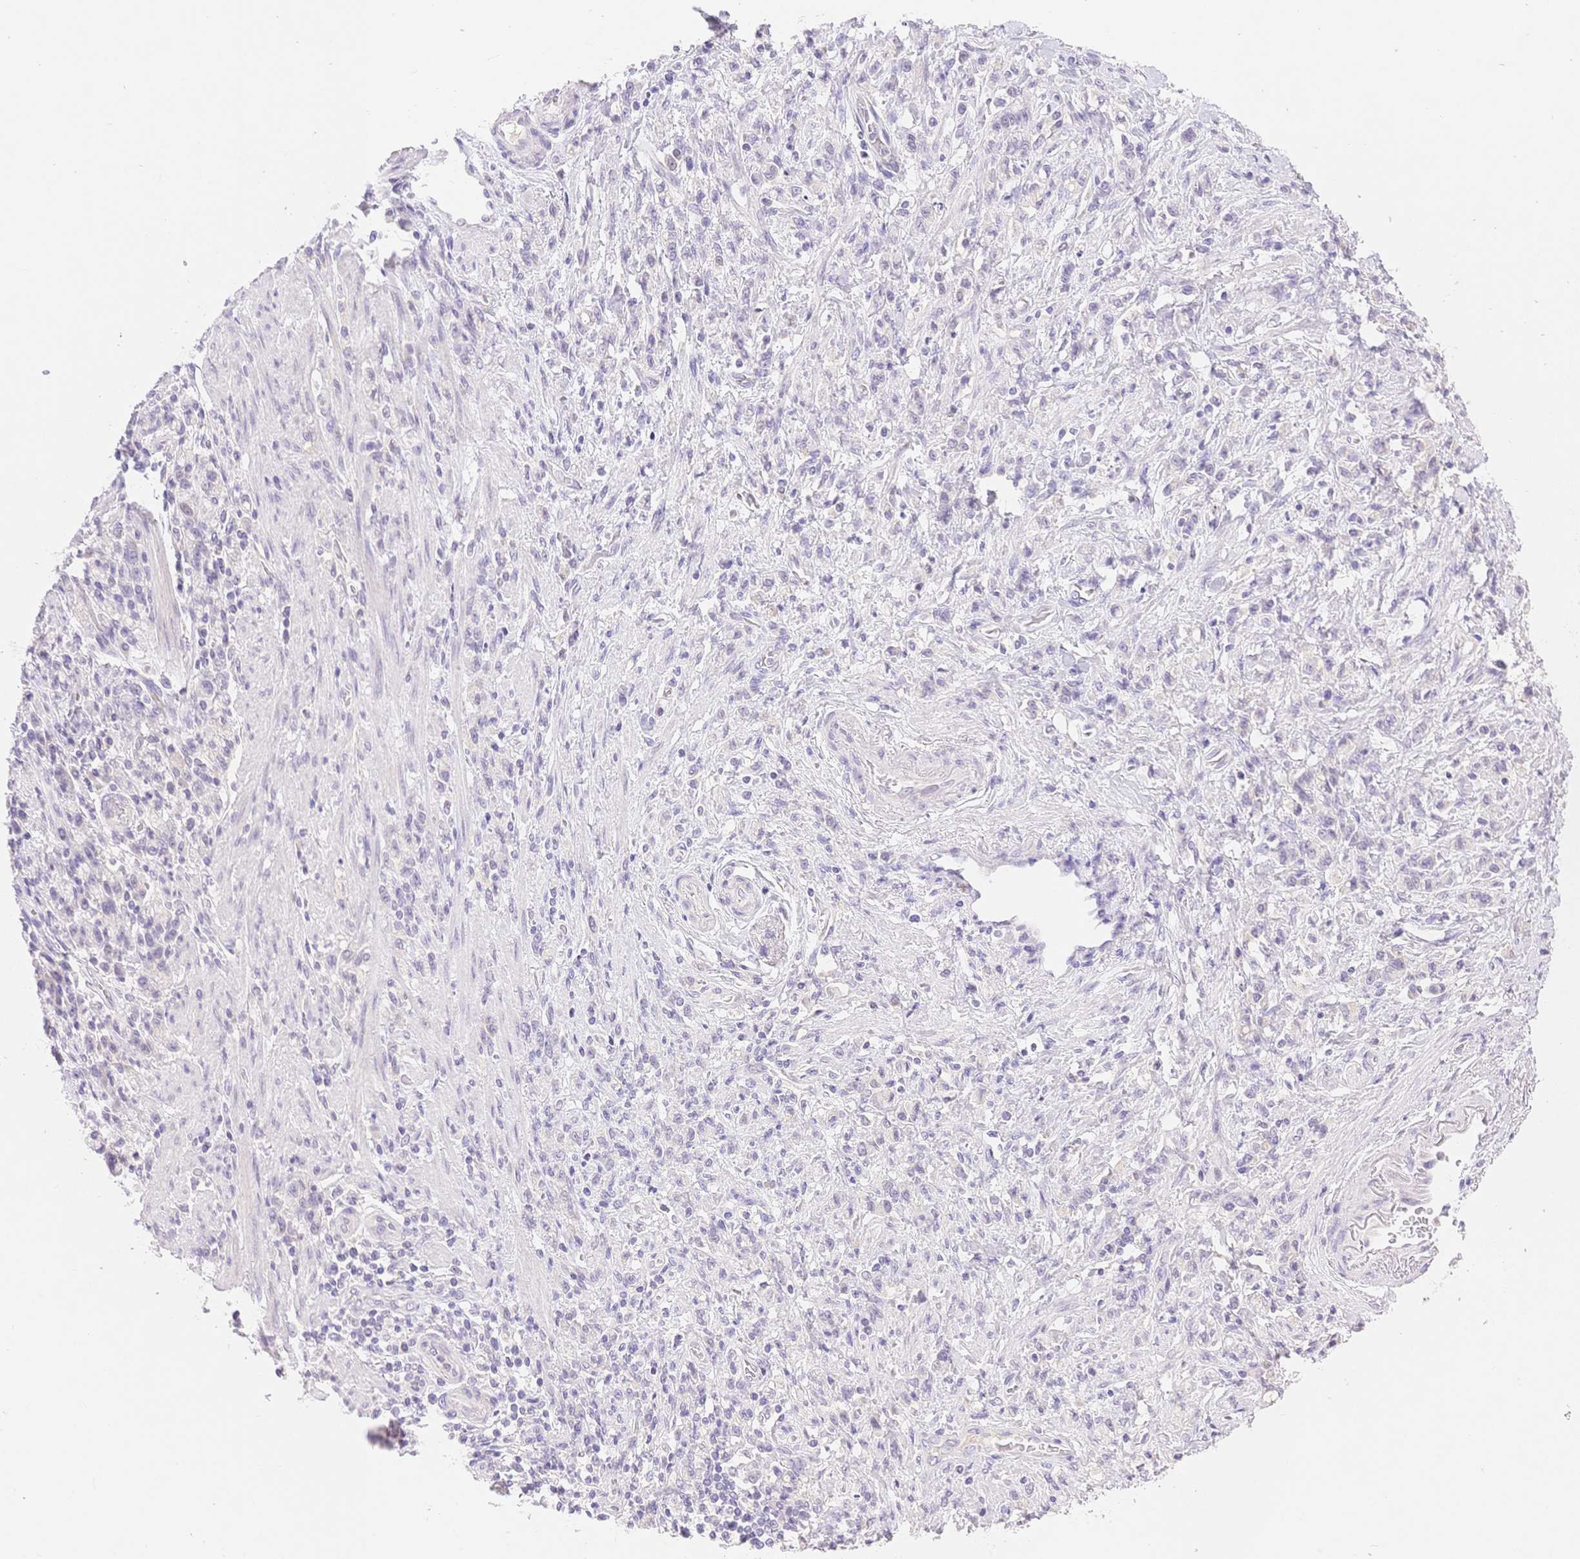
{"staining": {"intensity": "negative", "quantity": "none", "location": "none"}, "tissue": "stomach cancer", "cell_type": "Tumor cells", "image_type": "cancer", "snomed": [{"axis": "morphology", "description": "Adenocarcinoma, NOS"}, {"axis": "topography", "description": "Stomach"}], "caption": "IHC photomicrograph of stomach adenocarcinoma stained for a protein (brown), which shows no staining in tumor cells.", "gene": "MYOM1", "patient": {"sex": "male", "age": 77}}